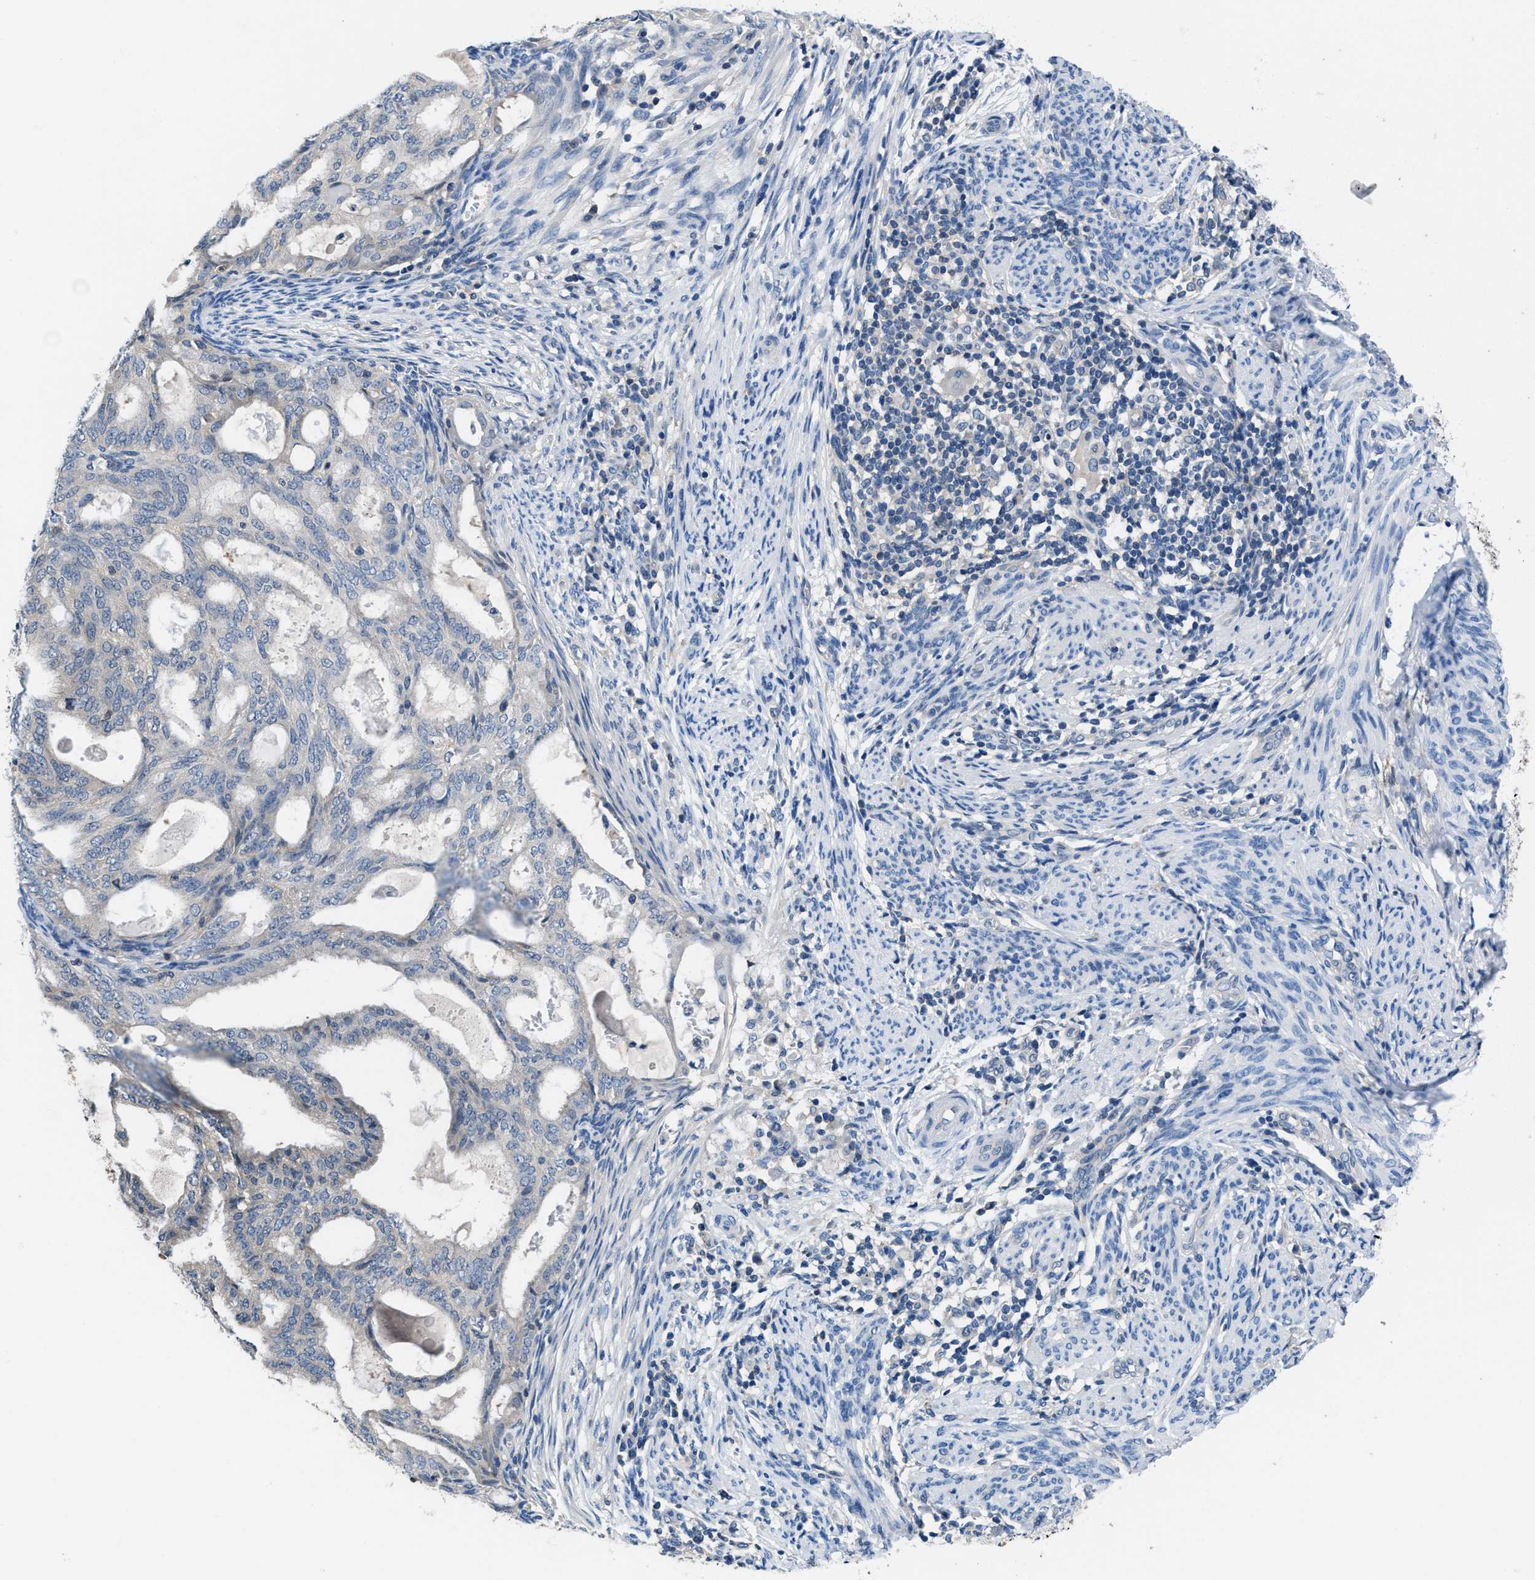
{"staining": {"intensity": "negative", "quantity": "none", "location": "none"}, "tissue": "endometrial cancer", "cell_type": "Tumor cells", "image_type": "cancer", "snomed": [{"axis": "morphology", "description": "Adenocarcinoma, NOS"}, {"axis": "topography", "description": "Endometrium"}], "caption": "Immunohistochemistry (IHC) of human endometrial adenocarcinoma exhibits no staining in tumor cells.", "gene": "NUDT5", "patient": {"sex": "female", "age": 58}}